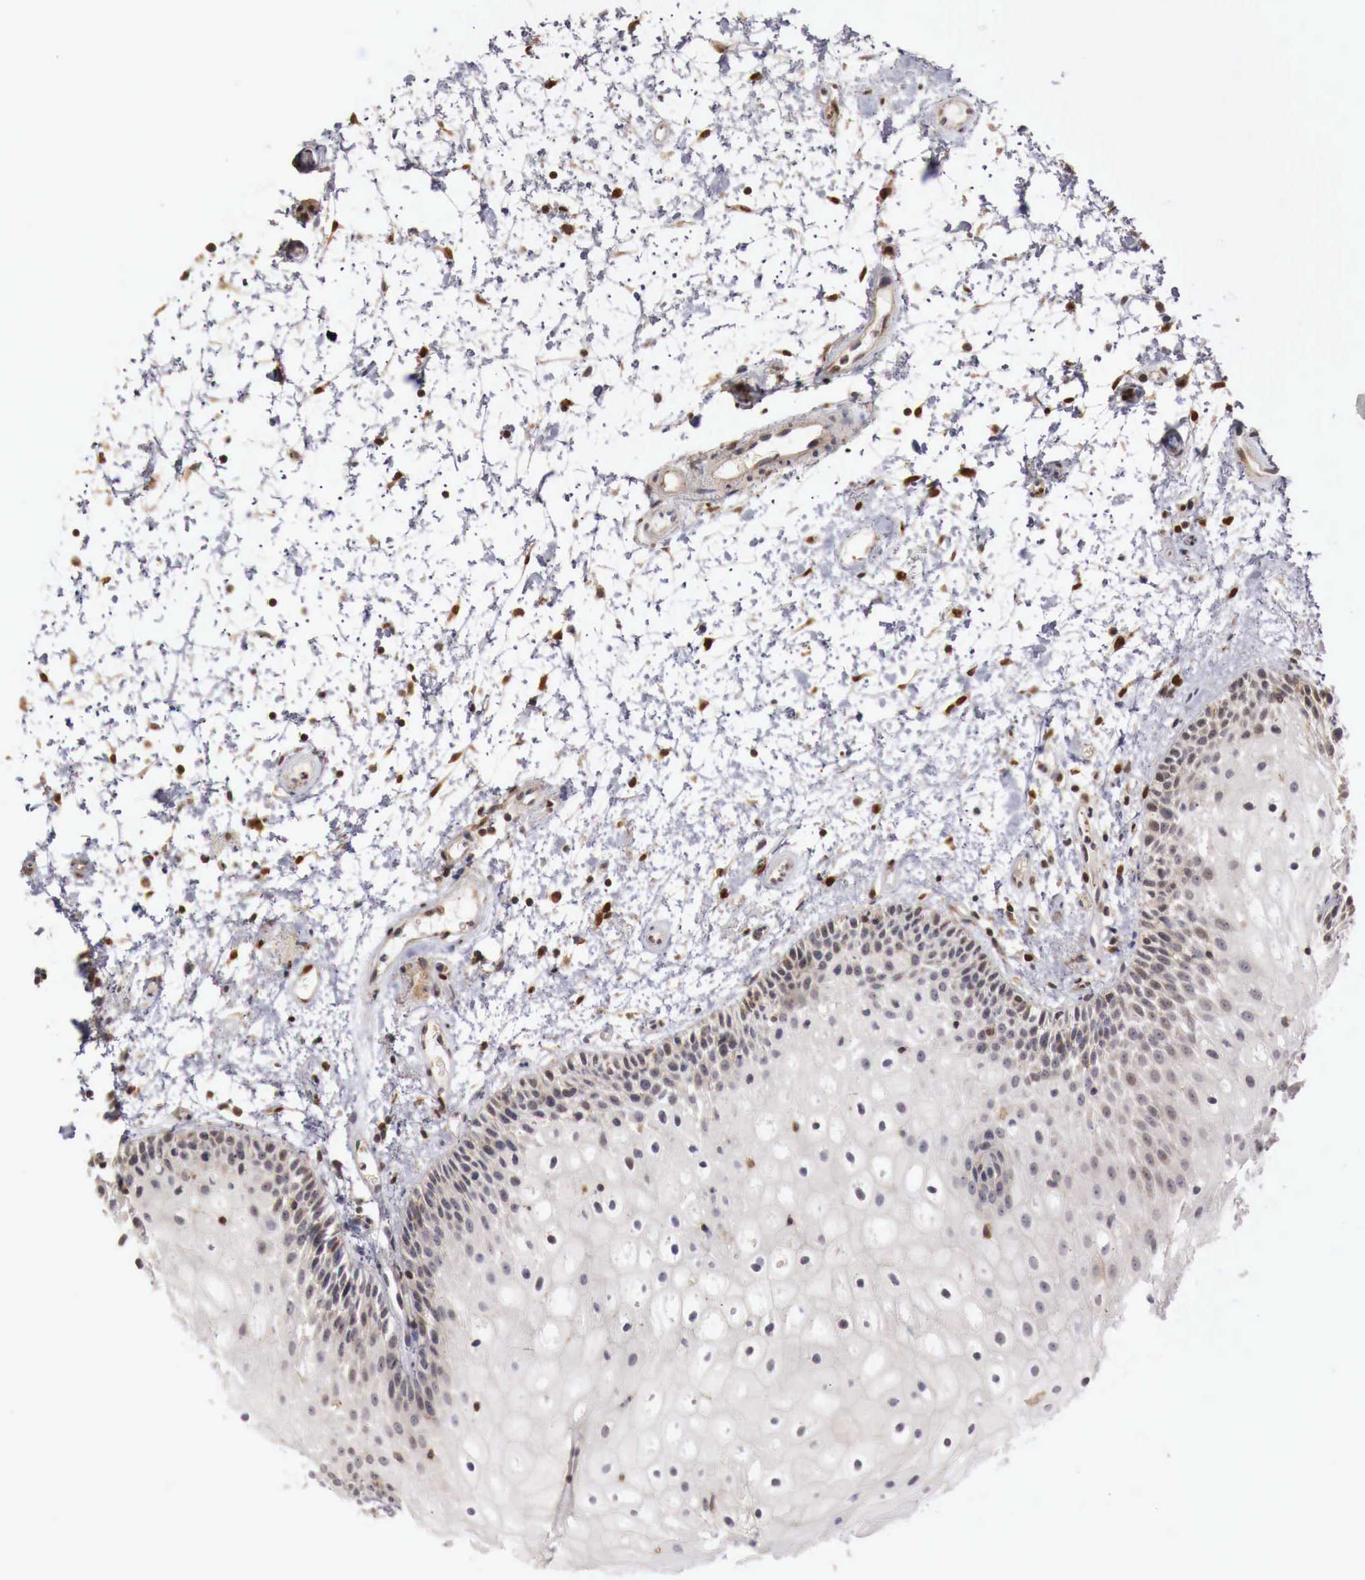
{"staining": {"intensity": "negative", "quantity": "none", "location": "none"}, "tissue": "oral mucosa", "cell_type": "Squamous epithelial cells", "image_type": "normal", "snomed": [{"axis": "morphology", "description": "Normal tissue, NOS"}, {"axis": "topography", "description": "Oral tissue"}], "caption": "Immunohistochemistry (IHC) histopathology image of benign human oral mucosa stained for a protein (brown), which shows no staining in squamous epithelial cells.", "gene": "KHDRBS2", "patient": {"sex": "female", "age": 79}}